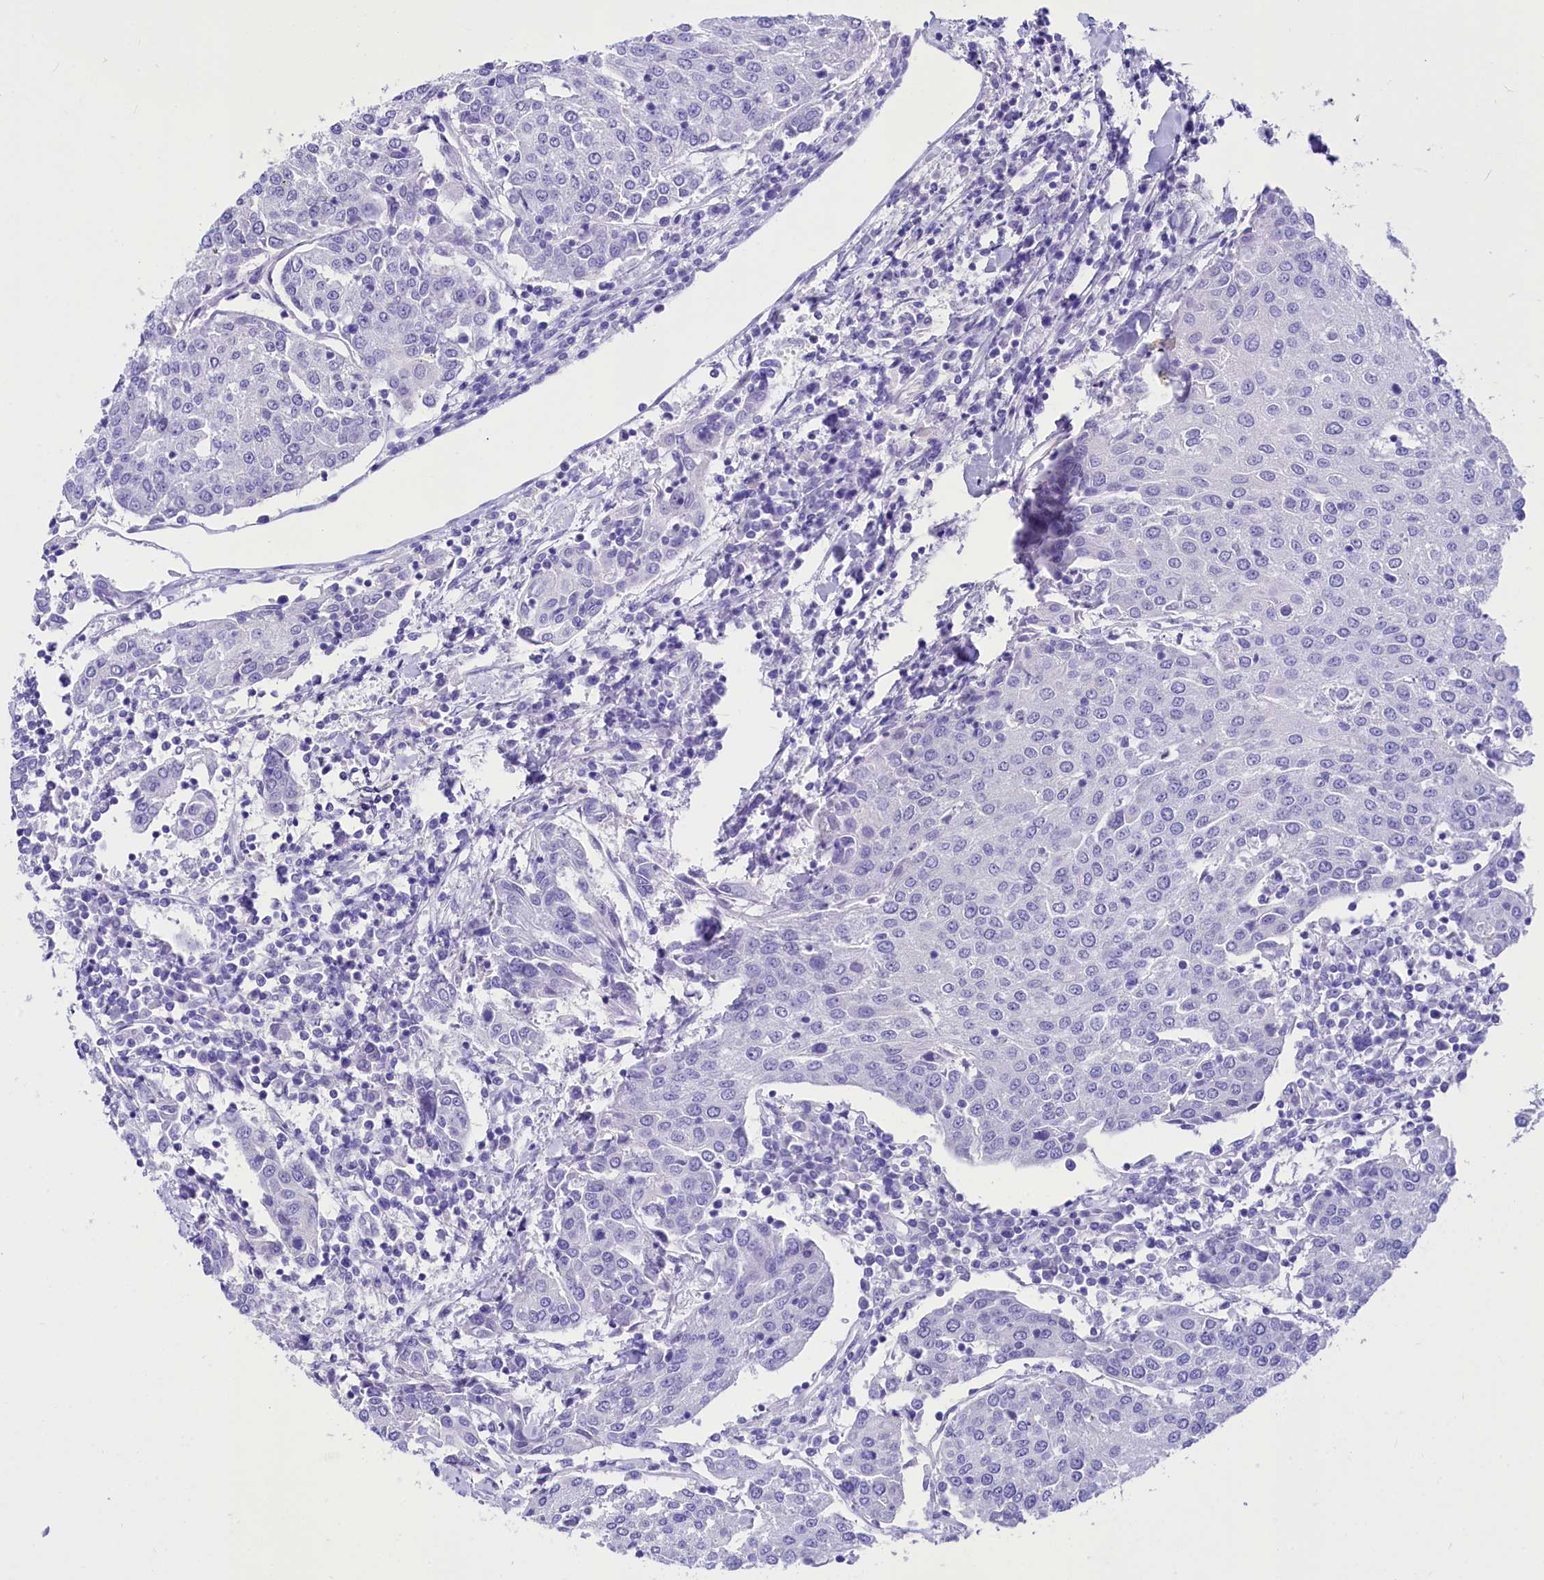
{"staining": {"intensity": "negative", "quantity": "none", "location": "none"}, "tissue": "urothelial cancer", "cell_type": "Tumor cells", "image_type": "cancer", "snomed": [{"axis": "morphology", "description": "Urothelial carcinoma, High grade"}, {"axis": "topography", "description": "Urinary bladder"}], "caption": "IHC image of human urothelial cancer stained for a protein (brown), which exhibits no positivity in tumor cells.", "gene": "TTC36", "patient": {"sex": "female", "age": 85}}